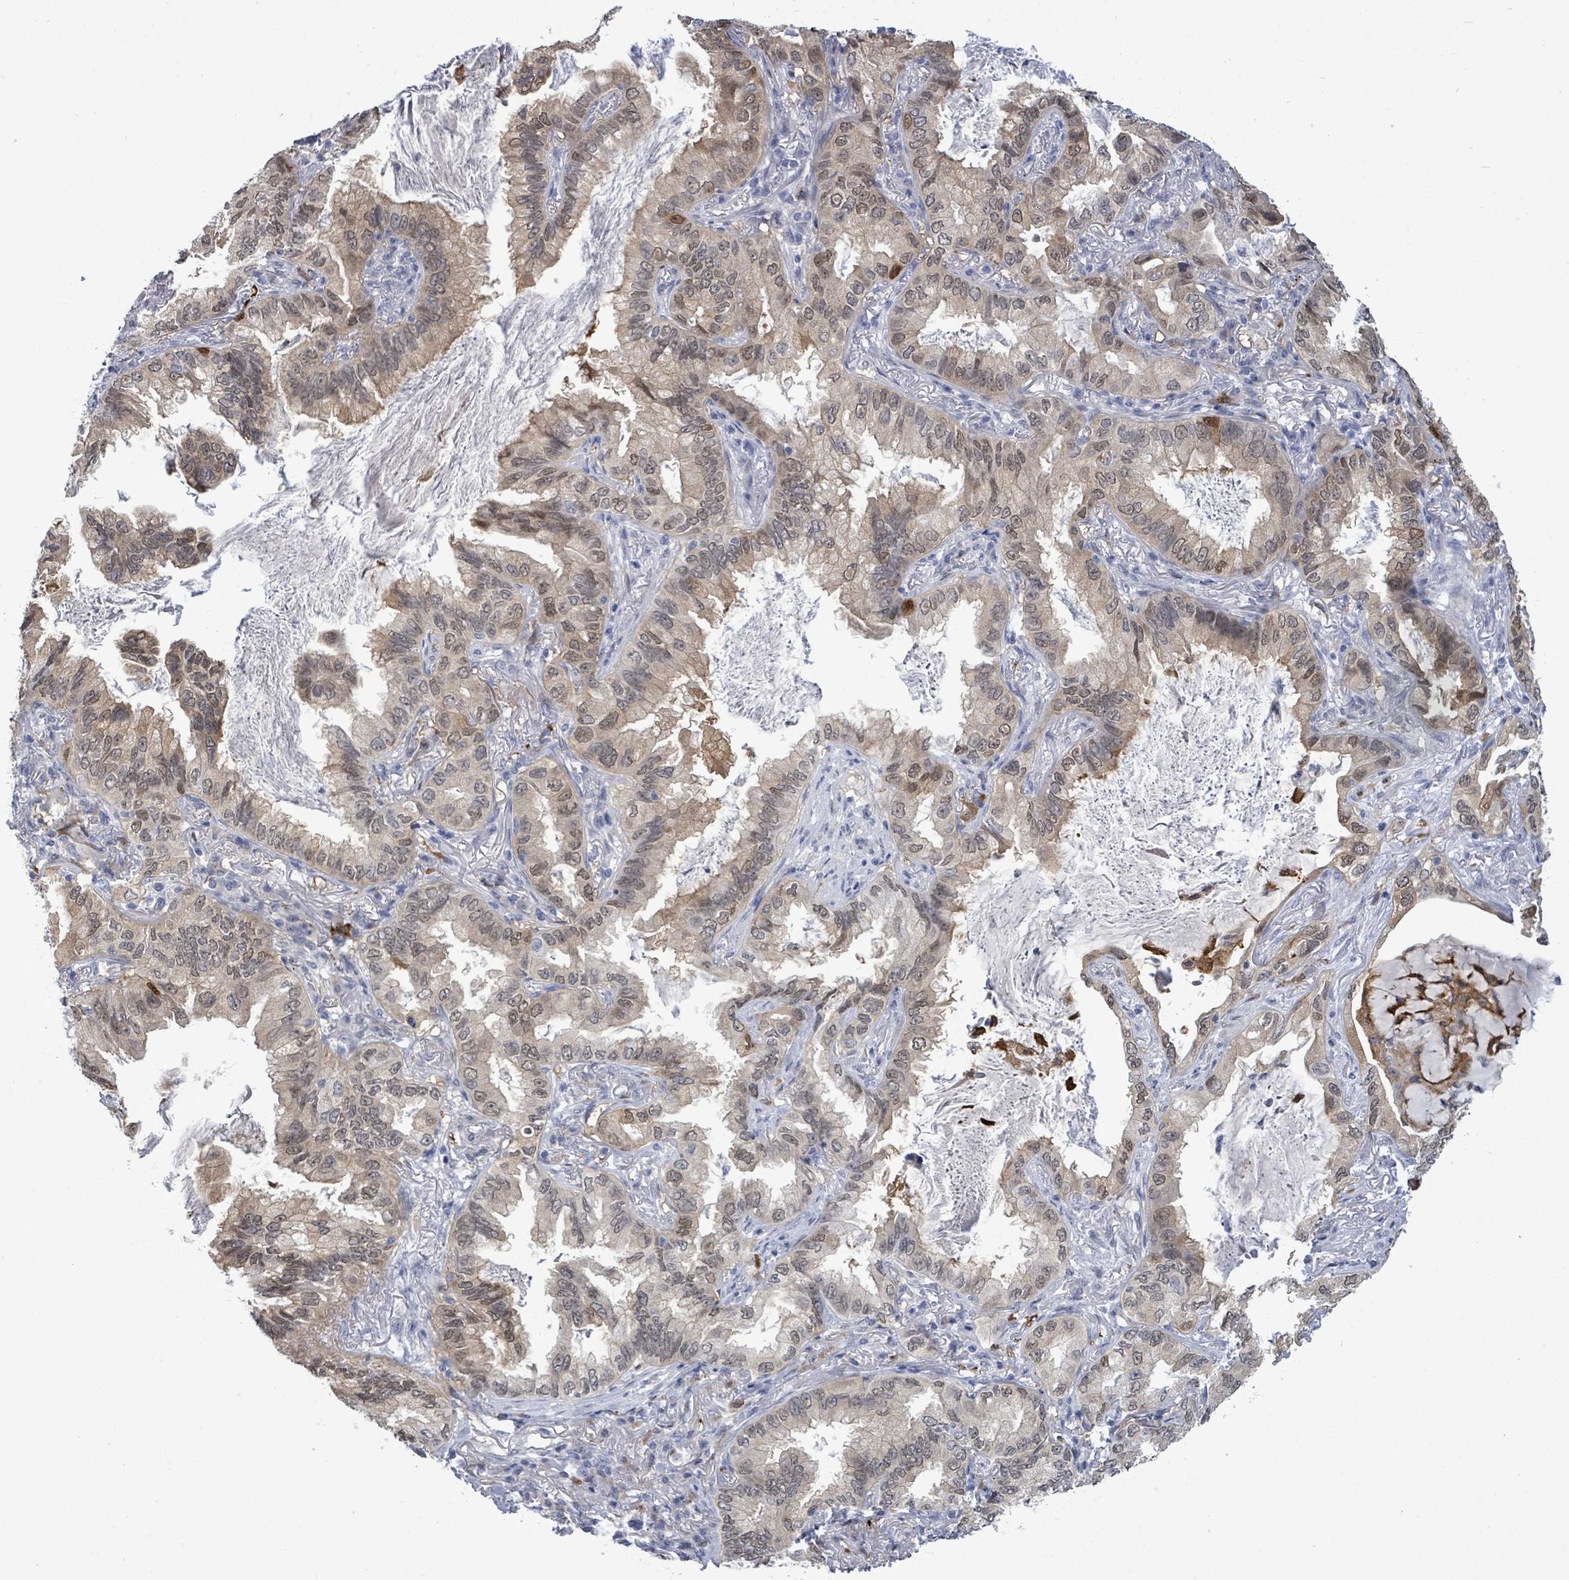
{"staining": {"intensity": "weak", "quantity": "25%-75%", "location": "cytoplasmic/membranous"}, "tissue": "lung cancer", "cell_type": "Tumor cells", "image_type": "cancer", "snomed": [{"axis": "morphology", "description": "Adenocarcinoma, NOS"}, {"axis": "topography", "description": "Lung"}], "caption": "Adenocarcinoma (lung) stained with immunohistochemistry (IHC) shows weak cytoplasmic/membranous positivity in about 25%-75% of tumor cells.", "gene": "CT45A5", "patient": {"sex": "female", "age": 69}}